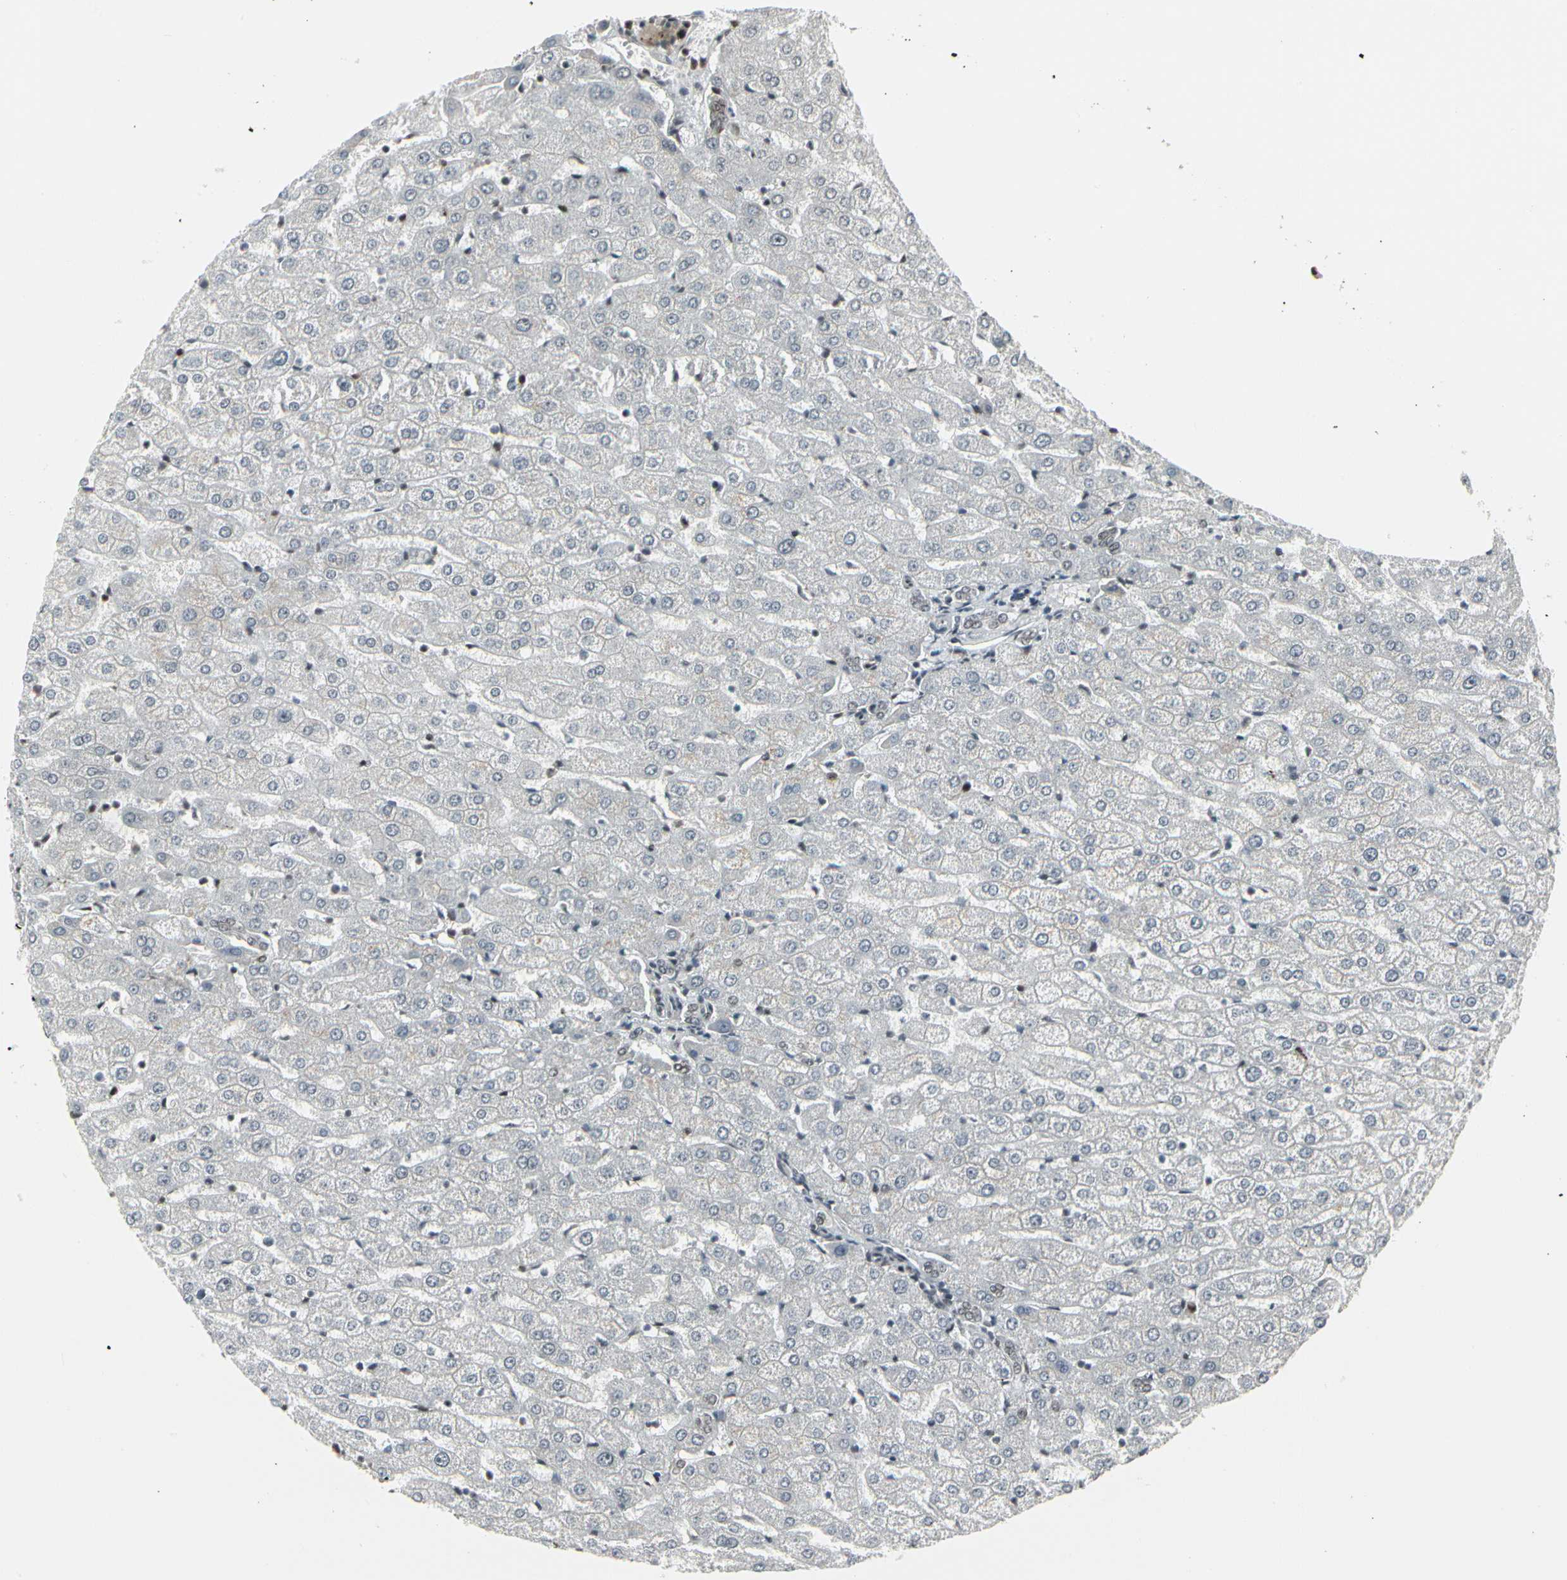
{"staining": {"intensity": "weak", "quantity": ">75%", "location": "cytoplasmic/membranous"}, "tissue": "liver", "cell_type": "Cholangiocytes", "image_type": "normal", "snomed": [{"axis": "morphology", "description": "Normal tissue, NOS"}, {"axis": "morphology", "description": "Fibrosis, NOS"}, {"axis": "topography", "description": "Liver"}], "caption": "The image shows a brown stain indicating the presence of a protein in the cytoplasmic/membranous of cholangiocytes in liver.", "gene": "HMG20A", "patient": {"sex": "female", "age": 29}}